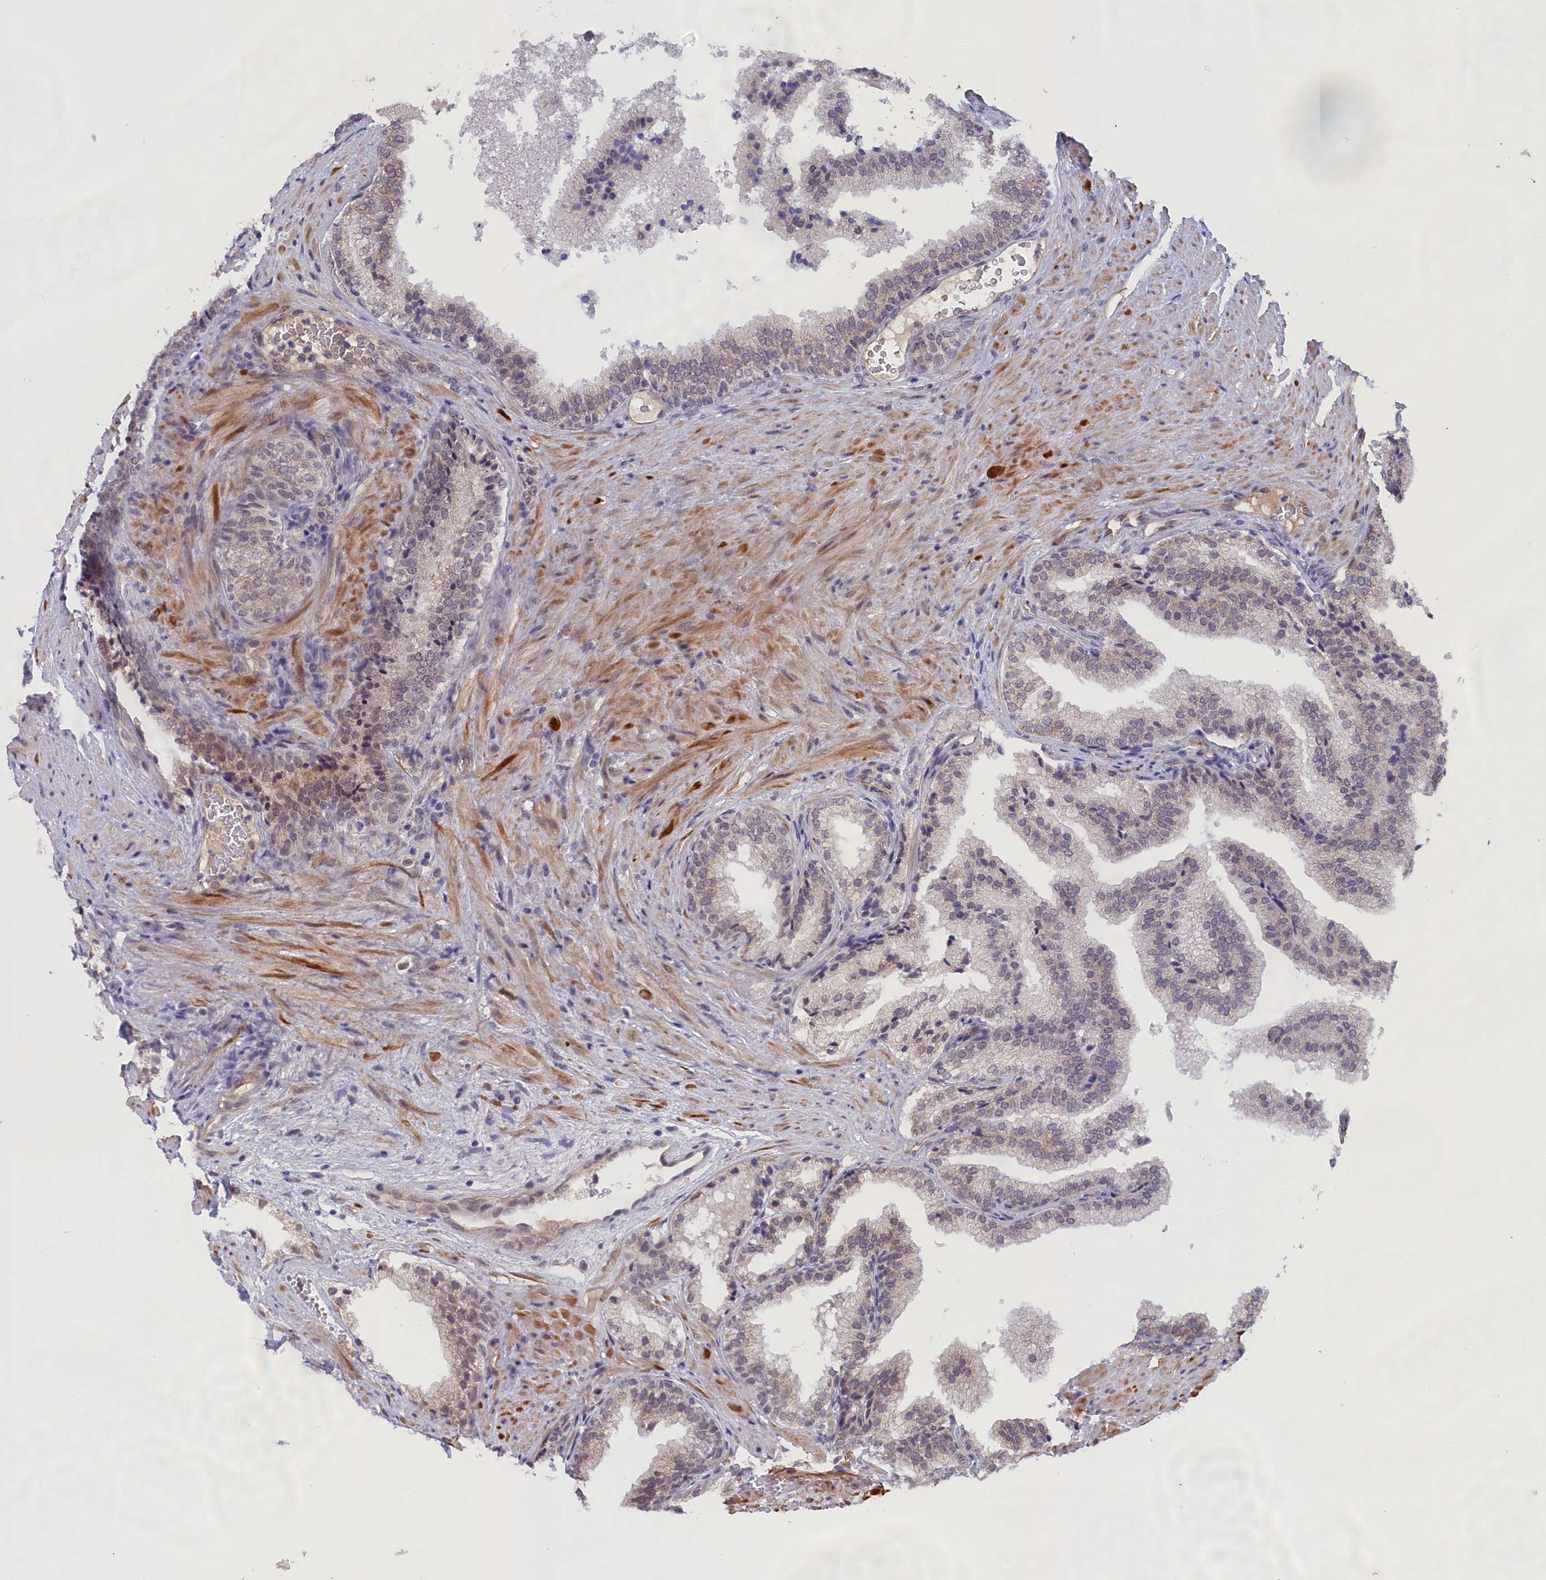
{"staining": {"intensity": "weak", "quantity": "<25%", "location": "cytoplasmic/membranous"}, "tissue": "prostate", "cell_type": "Glandular cells", "image_type": "normal", "snomed": [{"axis": "morphology", "description": "Normal tissue, NOS"}, {"axis": "topography", "description": "Prostate"}], "caption": "IHC of normal human prostate reveals no positivity in glandular cells.", "gene": "IGFALS", "patient": {"sex": "male", "age": 76}}